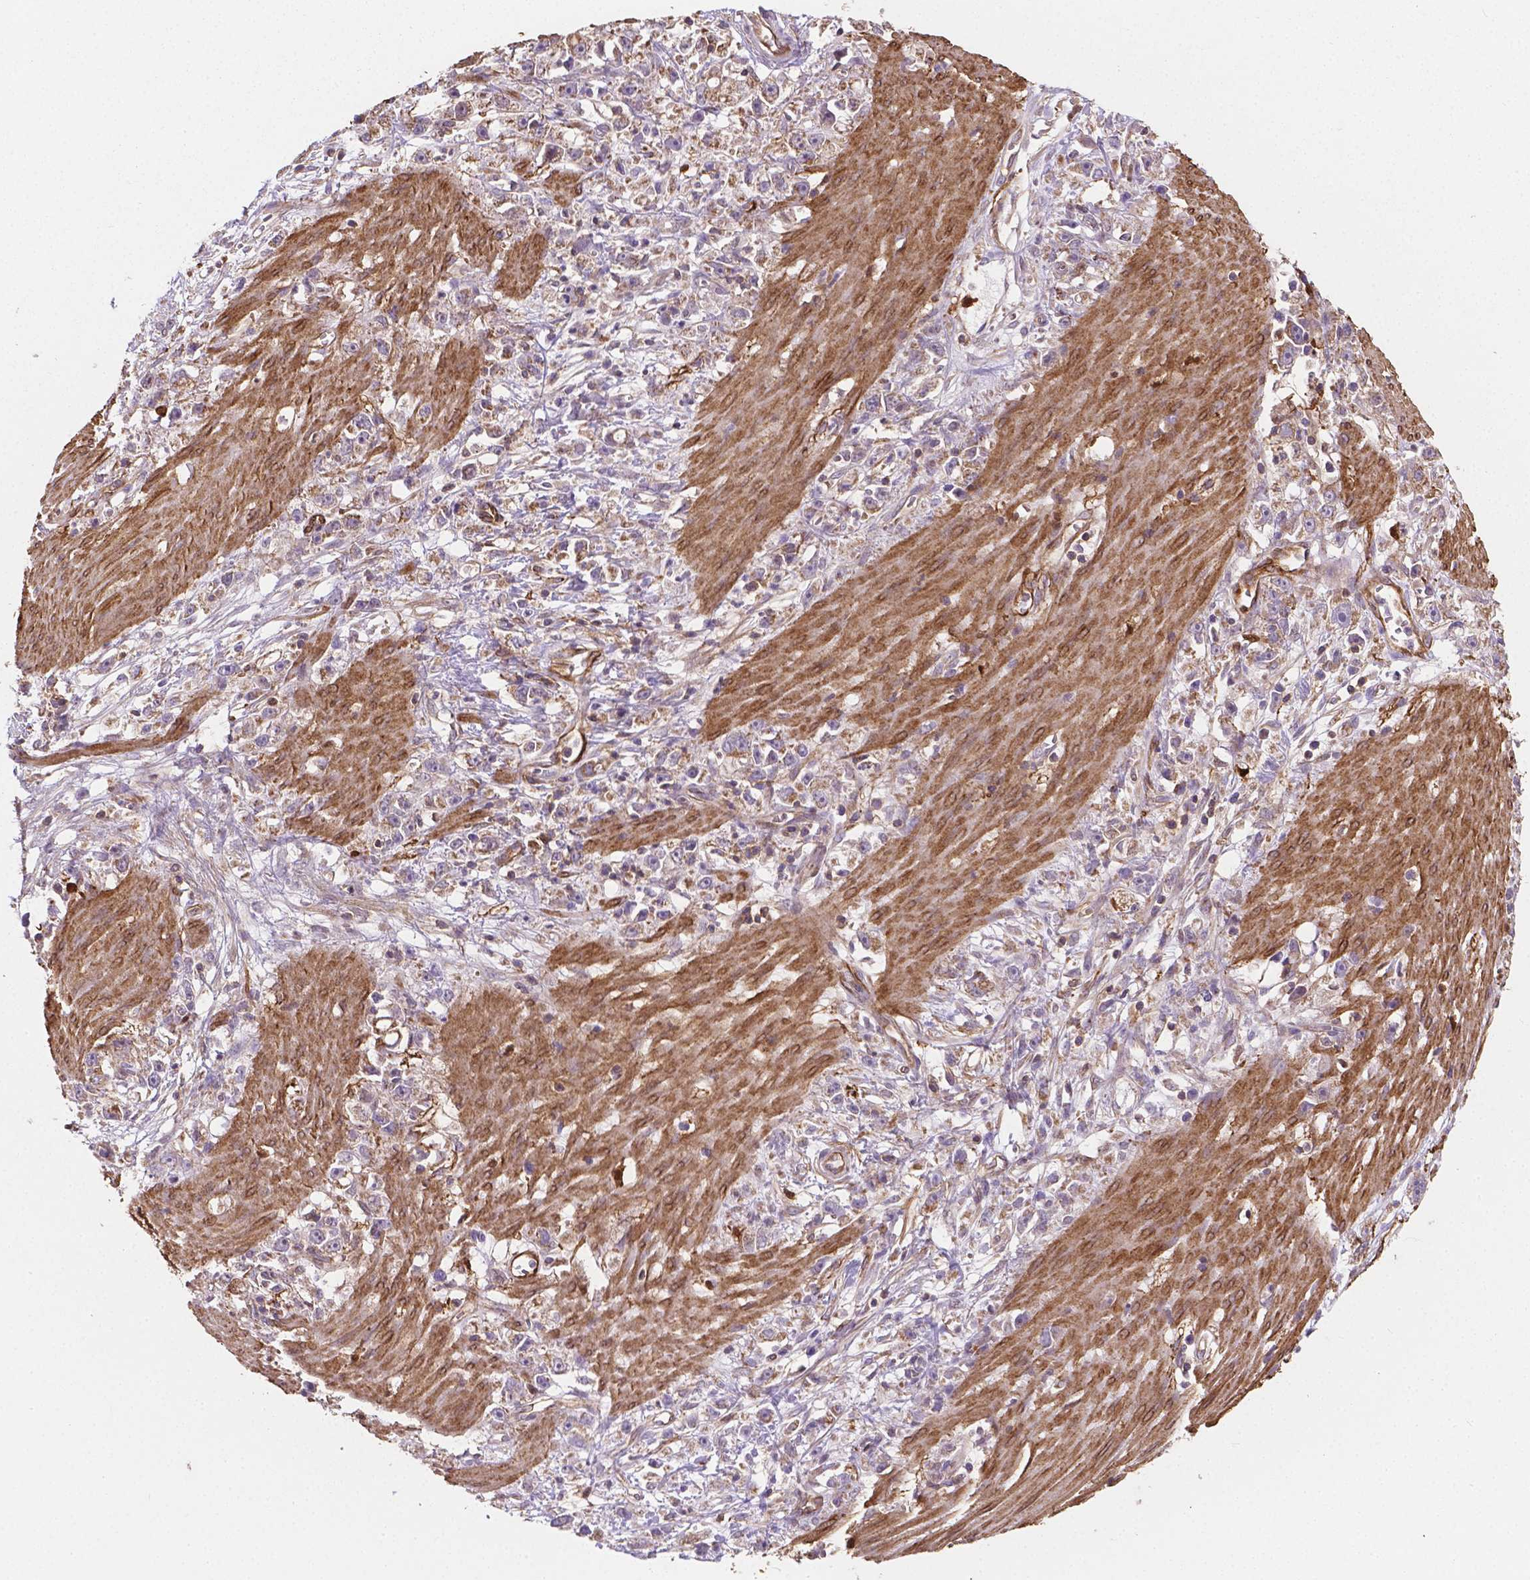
{"staining": {"intensity": "moderate", "quantity": "<25%", "location": "cytoplasmic/membranous"}, "tissue": "stomach cancer", "cell_type": "Tumor cells", "image_type": "cancer", "snomed": [{"axis": "morphology", "description": "Adenocarcinoma, NOS"}, {"axis": "topography", "description": "Stomach"}], "caption": "This is an image of IHC staining of stomach cancer (adenocarcinoma), which shows moderate expression in the cytoplasmic/membranous of tumor cells.", "gene": "TCAF1", "patient": {"sex": "female", "age": 59}}